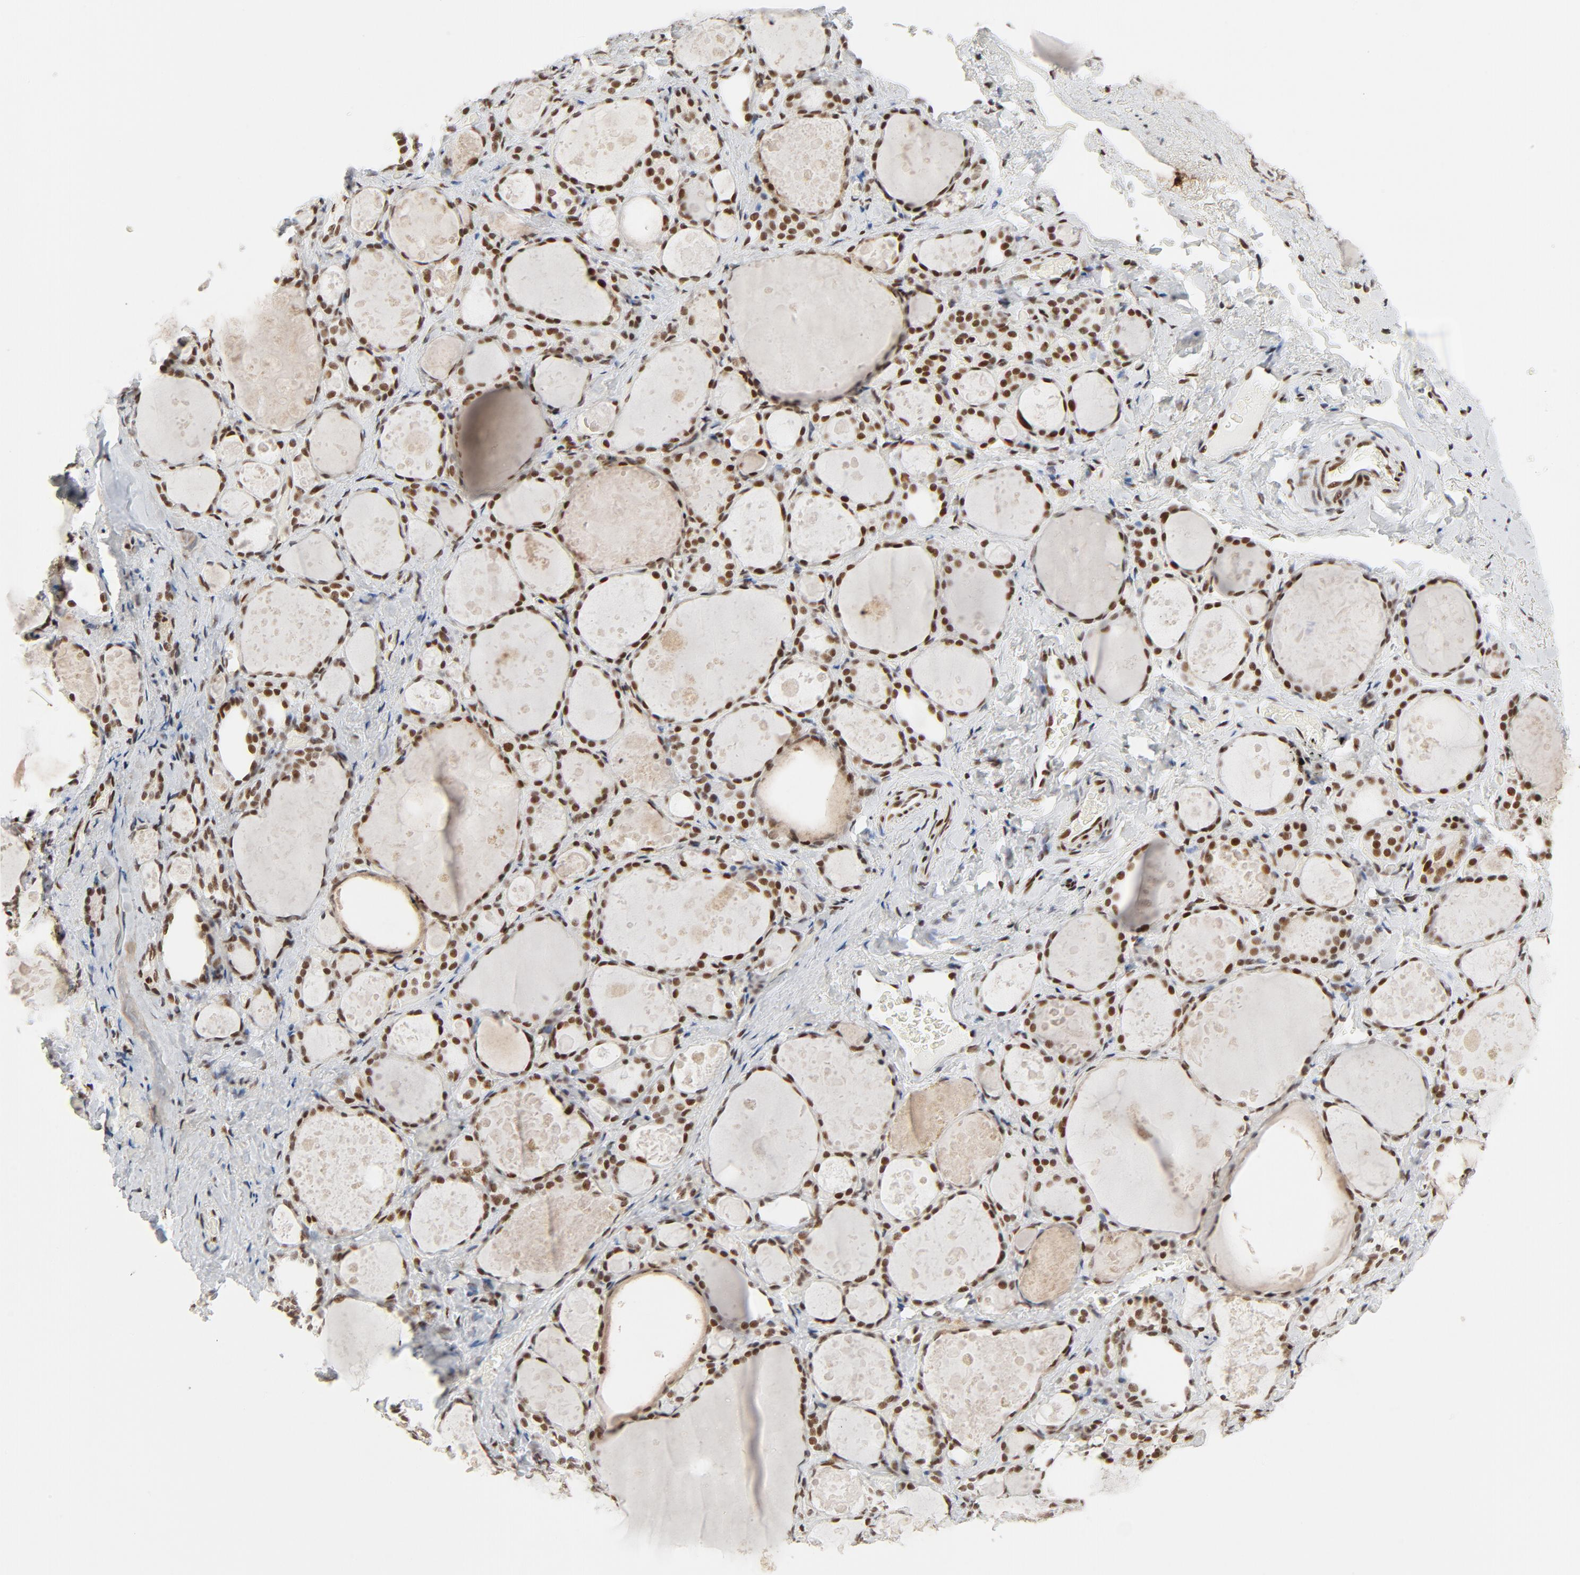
{"staining": {"intensity": "strong", "quantity": ">75%", "location": "nuclear"}, "tissue": "thyroid gland", "cell_type": "Glandular cells", "image_type": "normal", "snomed": [{"axis": "morphology", "description": "Normal tissue, NOS"}, {"axis": "topography", "description": "Thyroid gland"}], "caption": "A high-resolution micrograph shows immunohistochemistry staining of normal thyroid gland, which displays strong nuclear positivity in about >75% of glandular cells.", "gene": "GTF2H1", "patient": {"sex": "female", "age": 75}}